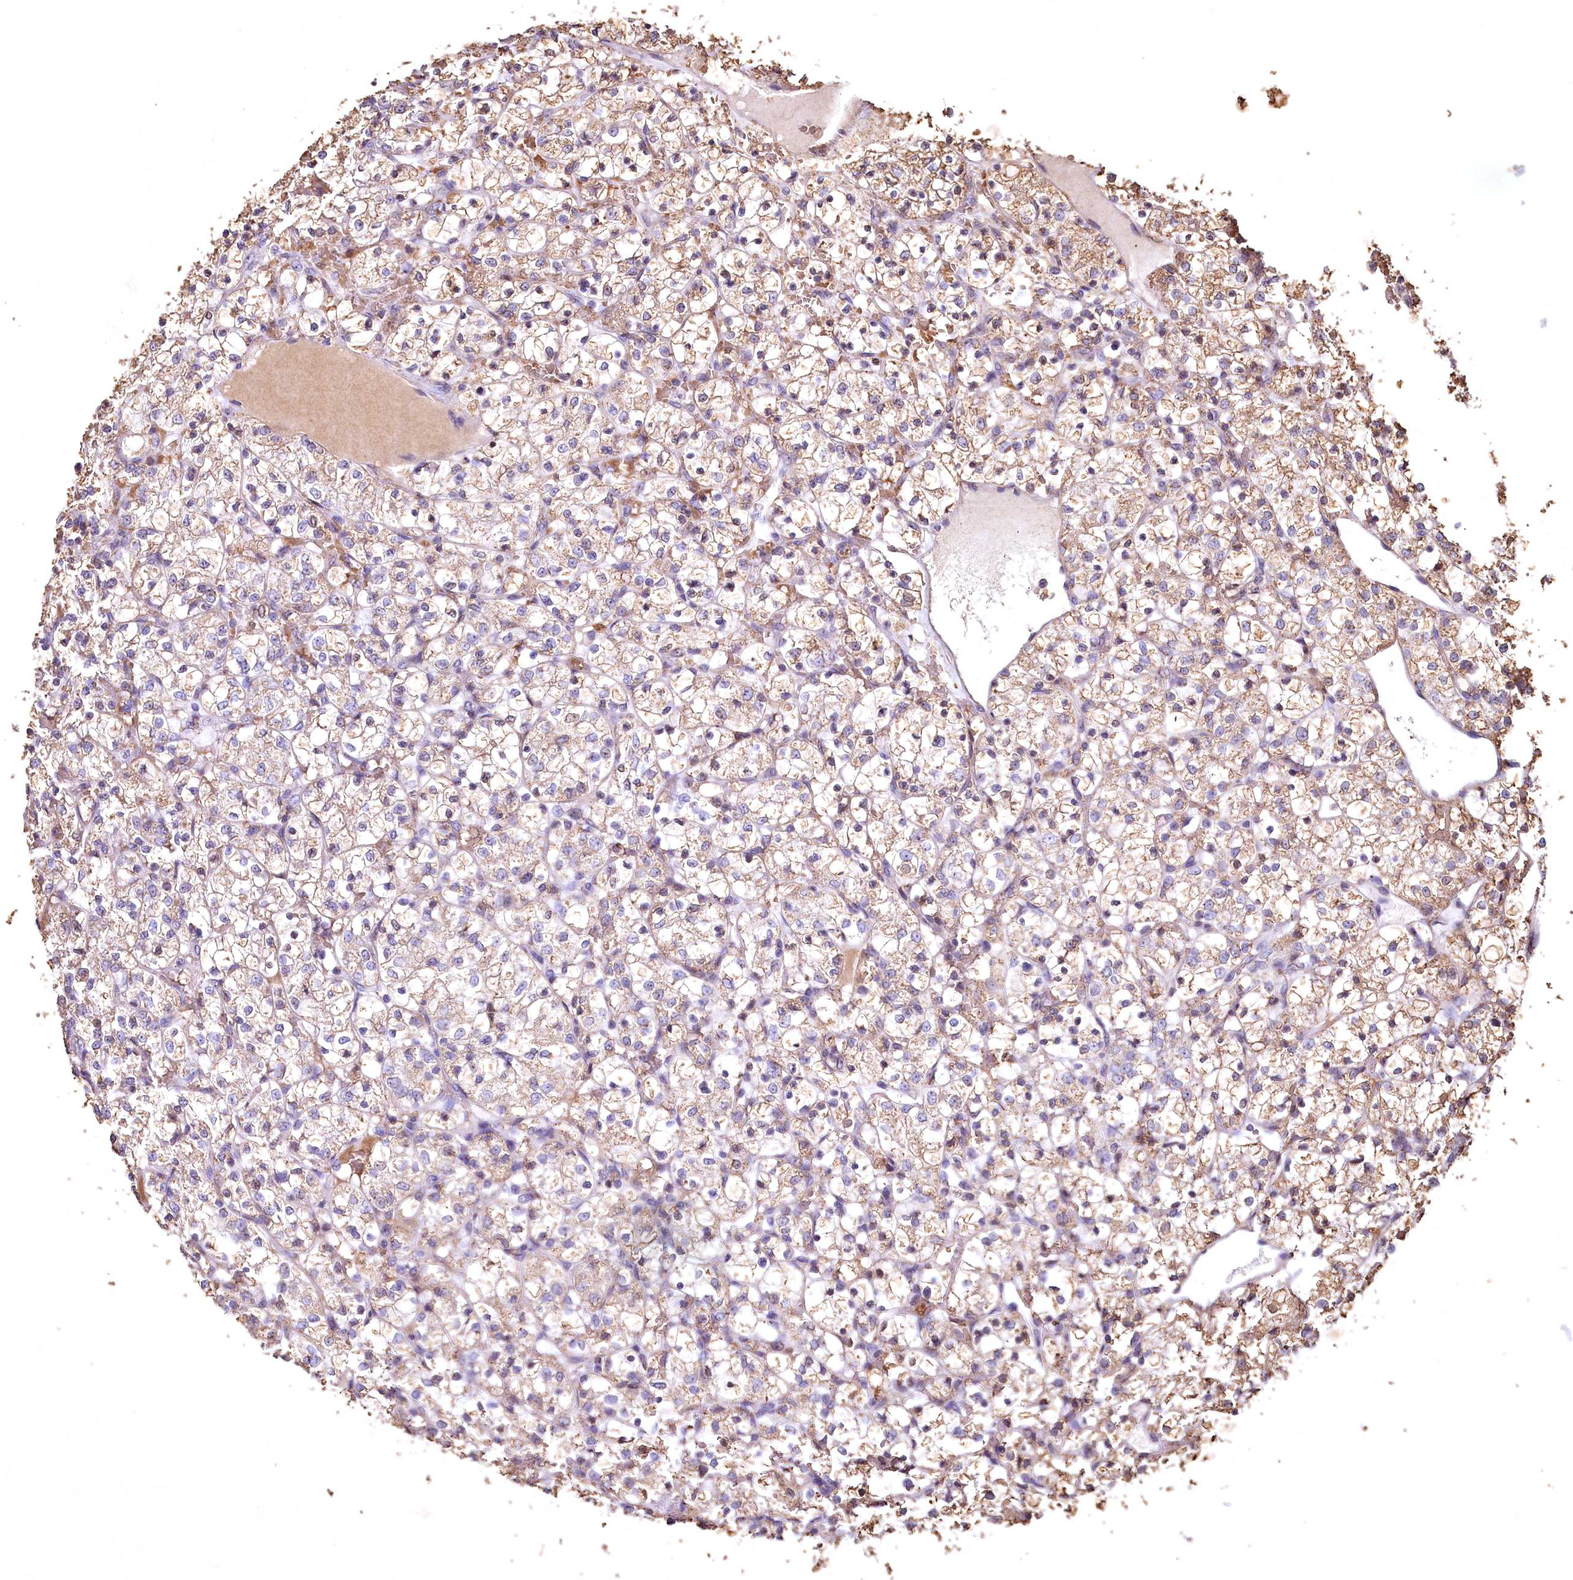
{"staining": {"intensity": "weak", "quantity": ">75%", "location": "cytoplasmic/membranous"}, "tissue": "renal cancer", "cell_type": "Tumor cells", "image_type": "cancer", "snomed": [{"axis": "morphology", "description": "Adenocarcinoma, NOS"}, {"axis": "topography", "description": "Kidney"}], "caption": "Weak cytoplasmic/membranous expression for a protein is identified in approximately >75% of tumor cells of renal cancer (adenocarcinoma) using IHC.", "gene": "SPTA1", "patient": {"sex": "female", "age": 69}}